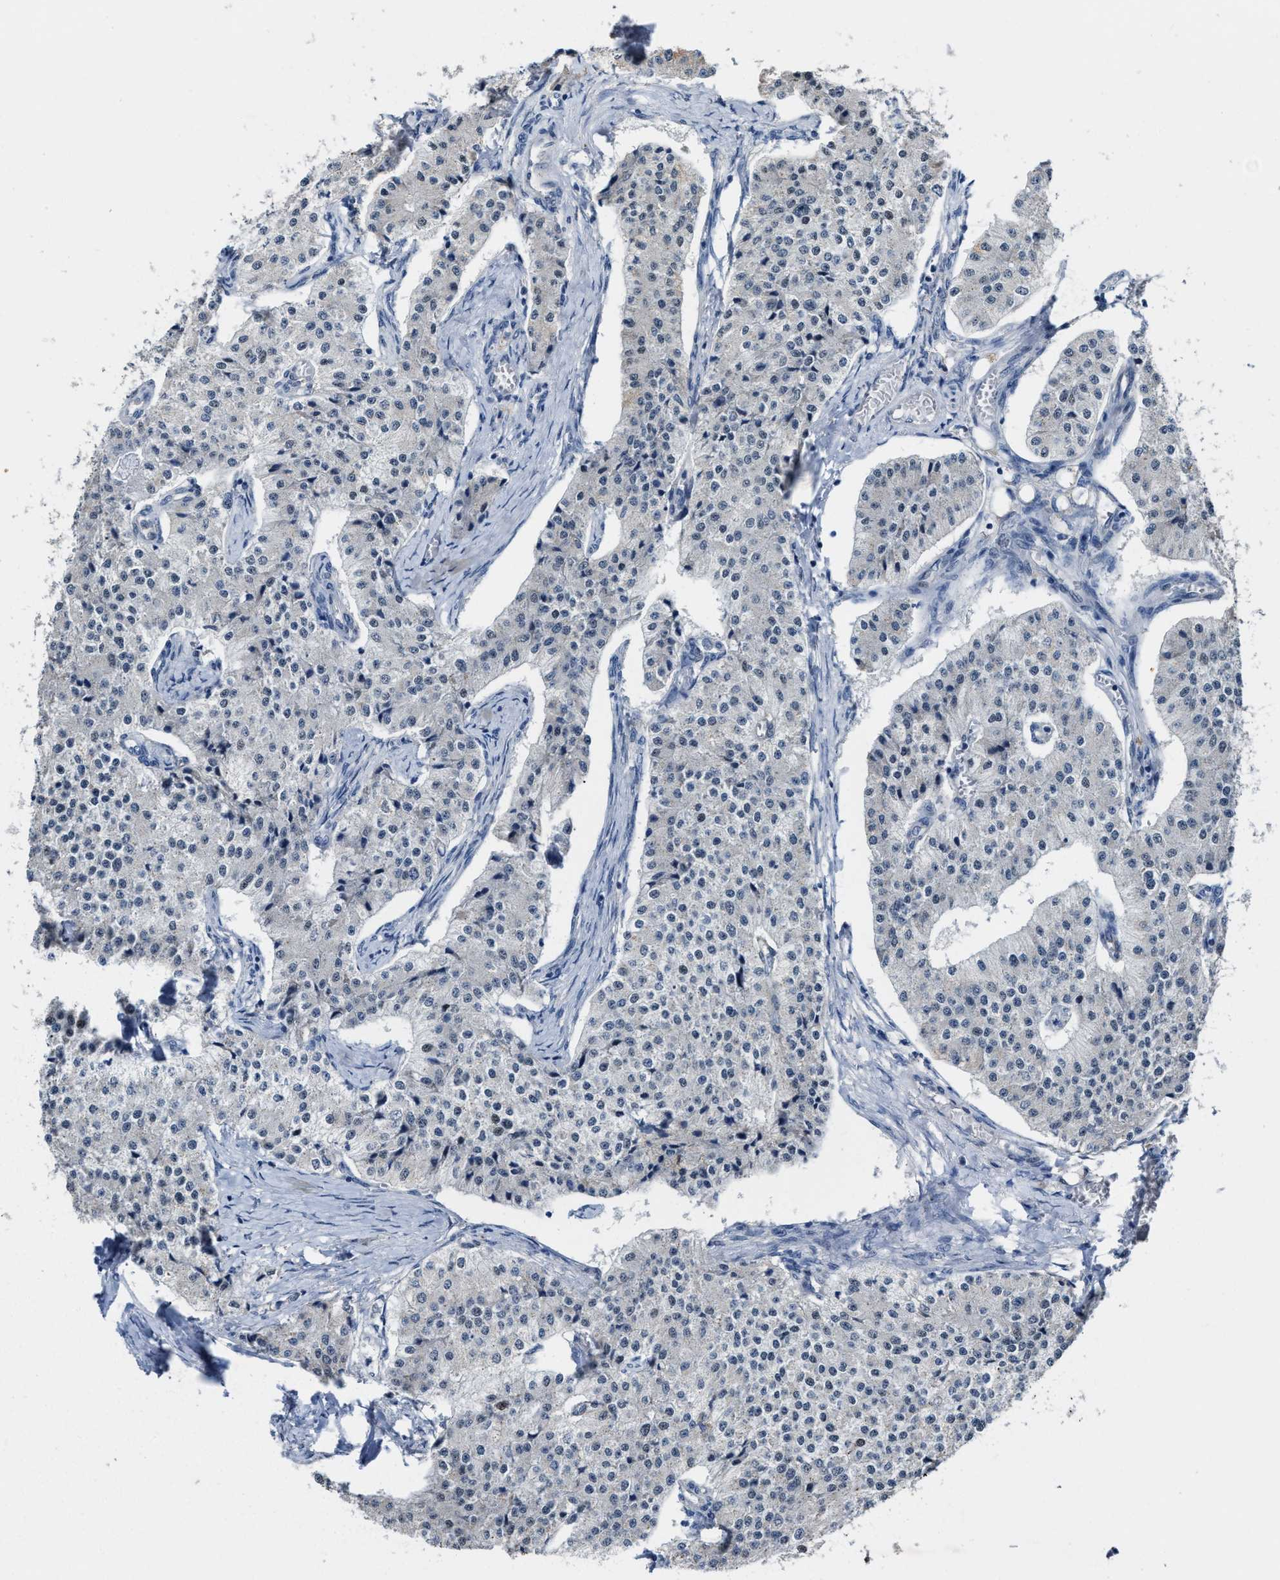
{"staining": {"intensity": "weak", "quantity": "<25%", "location": "nuclear"}, "tissue": "carcinoid", "cell_type": "Tumor cells", "image_type": "cancer", "snomed": [{"axis": "morphology", "description": "Carcinoid, malignant, NOS"}, {"axis": "topography", "description": "Colon"}], "caption": "Protein analysis of carcinoid displays no significant expression in tumor cells.", "gene": "ZNF783", "patient": {"sex": "female", "age": 52}}